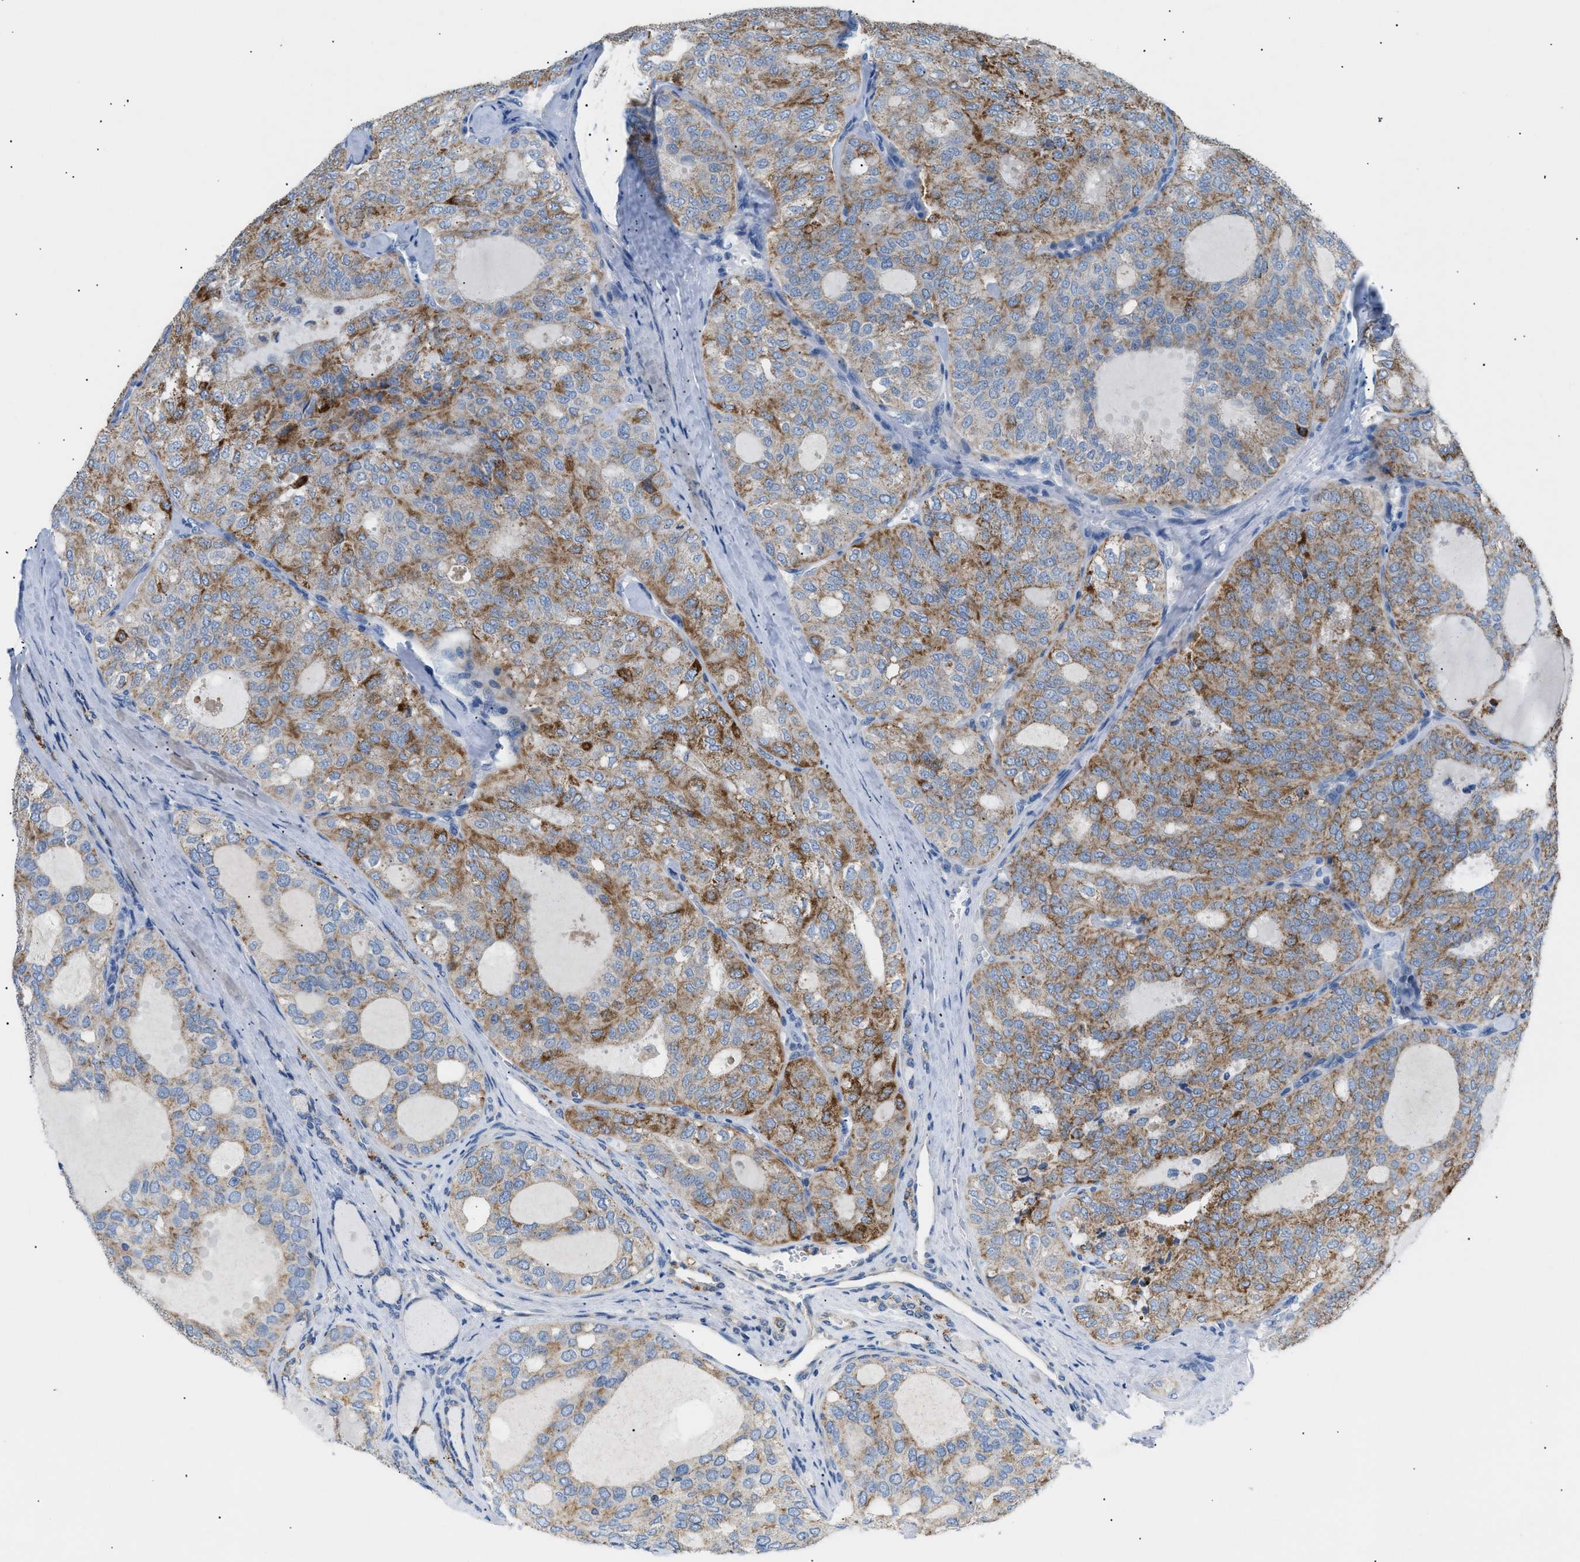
{"staining": {"intensity": "moderate", "quantity": "25%-75%", "location": "cytoplasmic/membranous"}, "tissue": "thyroid cancer", "cell_type": "Tumor cells", "image_type": "cancer", "snomed": [{"axis": "morphology", "description": "Follicular adenoma carcinoma, NOS"}, {"axis": "topography", "description": "Thyroid gland"}], "caption": "Immunohistochemical staining of human thyroid cancer (follicular adenoma carcinoma) reveals medium levels of moderate cytoplasmic/membranous expression in about 25%-75% of tumor cells.", "gene": "ILDR1", "patient": {"sex": "male", "age": 75}}